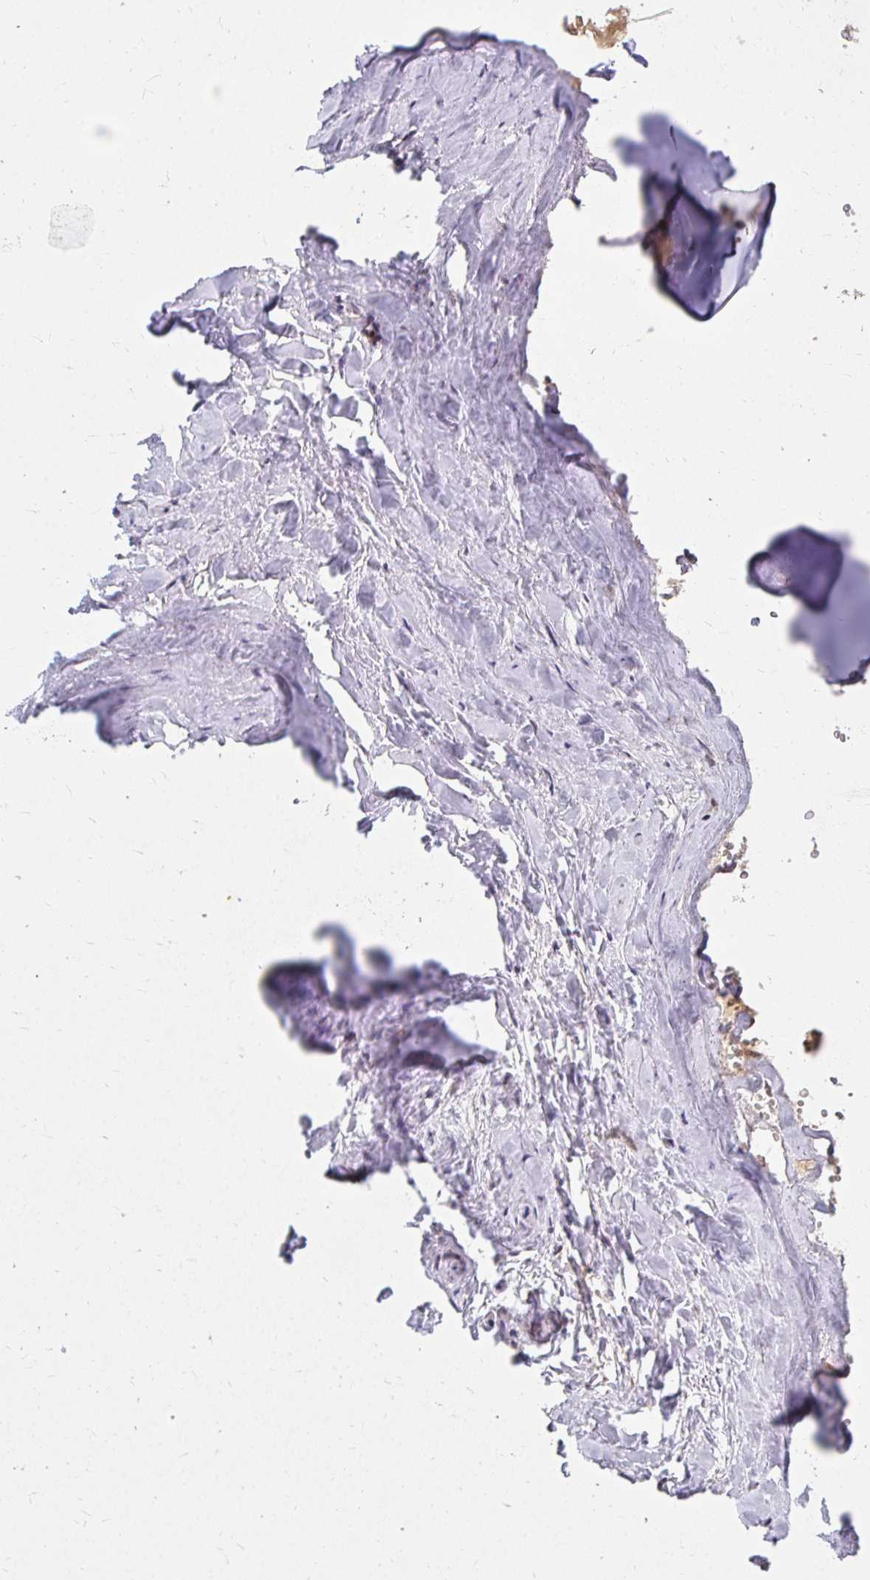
{"staining": {"intensity": "negative", "quantity": "none", "location": "none"}, "tissue": "soft tissue", "cell_type": "Chondrocytes", "image_type": "normal", "snomed": [{"axis": "morphology", "description": "Normal tissue, NOS"}, {"axis": "topography", "description": "Cartilage tissue"}, {"axis": "topography", "description": "Nasopharynx"}, {"axis": "topography", "description": "Thyroid gland"}], "caption": "This is a micrograph of IHC staining of benign soft tissue, which shows no staining in chondrocytes. (DAB IHC with hematoxylin counter stain).", "gene": "ANK3", "patient": {"sex": "male", "age": 63}}